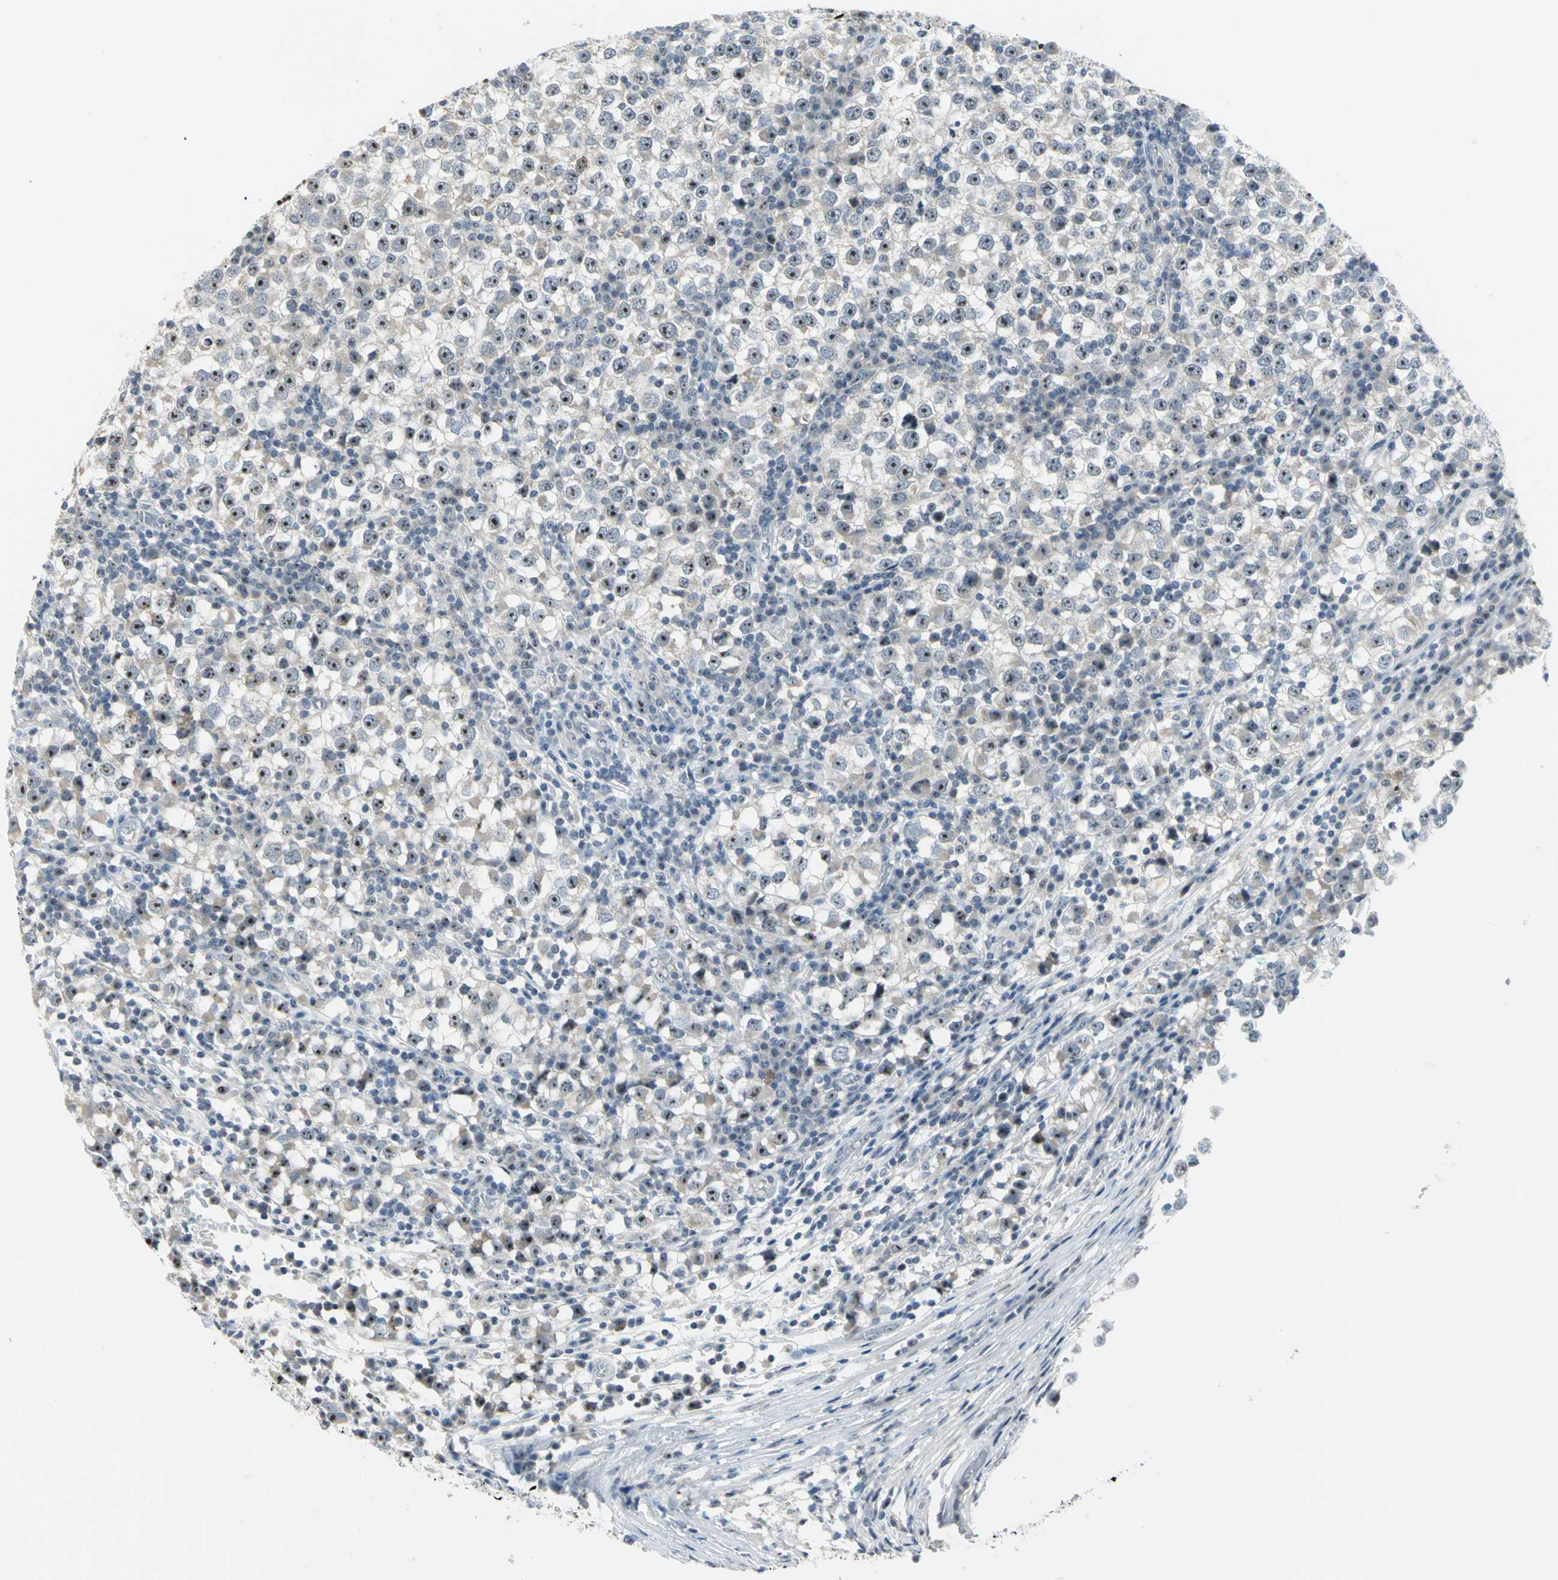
{"staining": {"intensity": "strong", "quantity": ">75%", "location": "nuclear"}, "tissue": "testis cancer", "cell_type": "Tumor cells", "image_type": "cancer", "snomed": [{"axis": "morphology", "description": "Seminoma, NOS"}, {"axis": "topography", "description": "Testis"}], "caption": "Immunohistochemistry photomicrograph of testis cancer (seminoma) stained for a protein (brown), which reveals high levels of strong nuclear positivity in approximately >75% of tumor cells.", "gene": "MYBBP1A", "patient": {"sex": "male", "age": 65}}